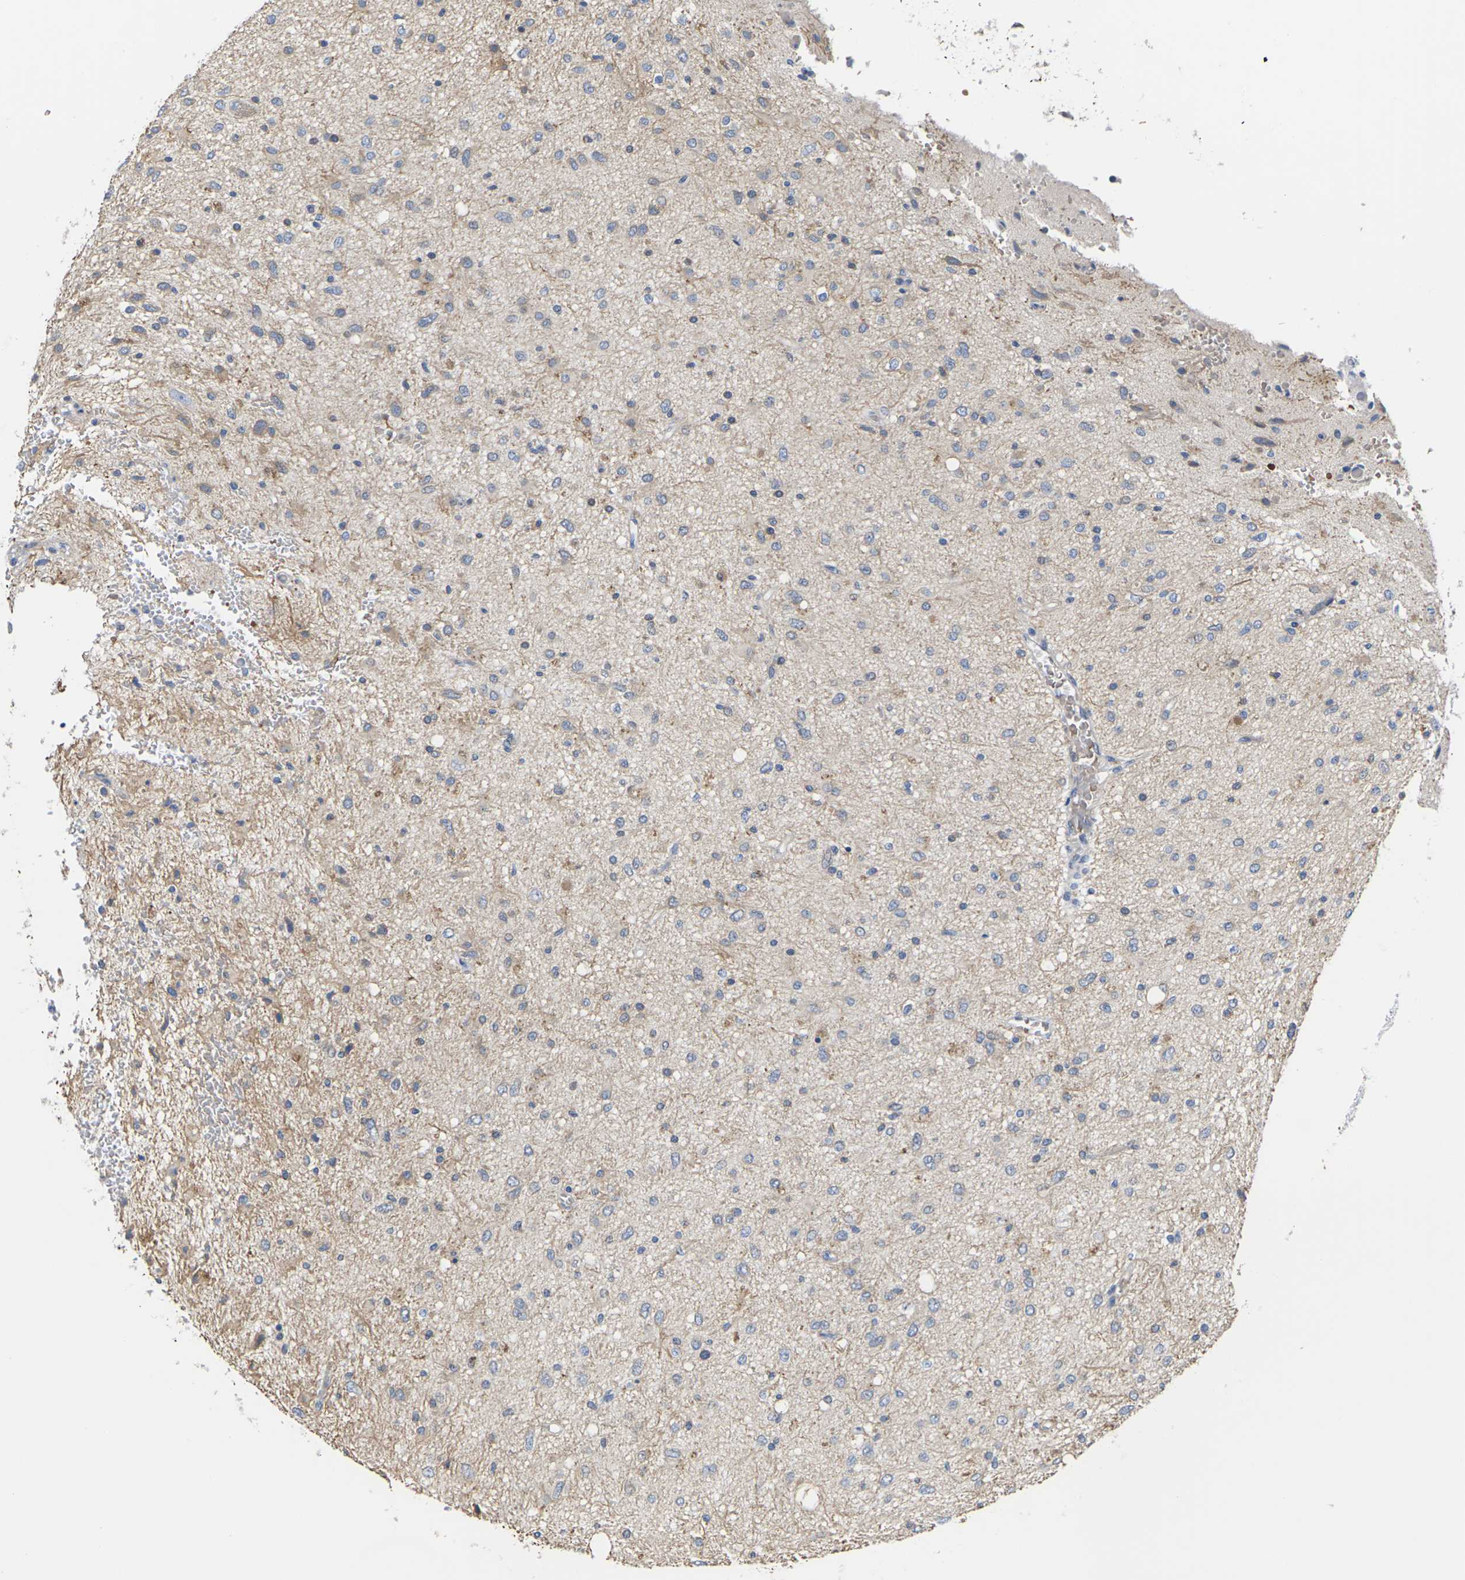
{"staining": {"intensity": "negative", "quantity": "none", "location": "none"}, "tissue": "glioma", "cell_type": "Tumor cells", "image_type": "cancer", "snomed": [{"axis": "morphology", "description": "Glioma, malignant, Low grade"}, {"axis": "topography", "description": "Brain"}], "caption": "There is no significant staining in tumor cells of glioma. (DAB (3,3'-diaminobenzidine) immunohistochemistry (IHC), high magnification).", "gene": "TMCO4", "patient": {"sex": "male", "age": 77}}